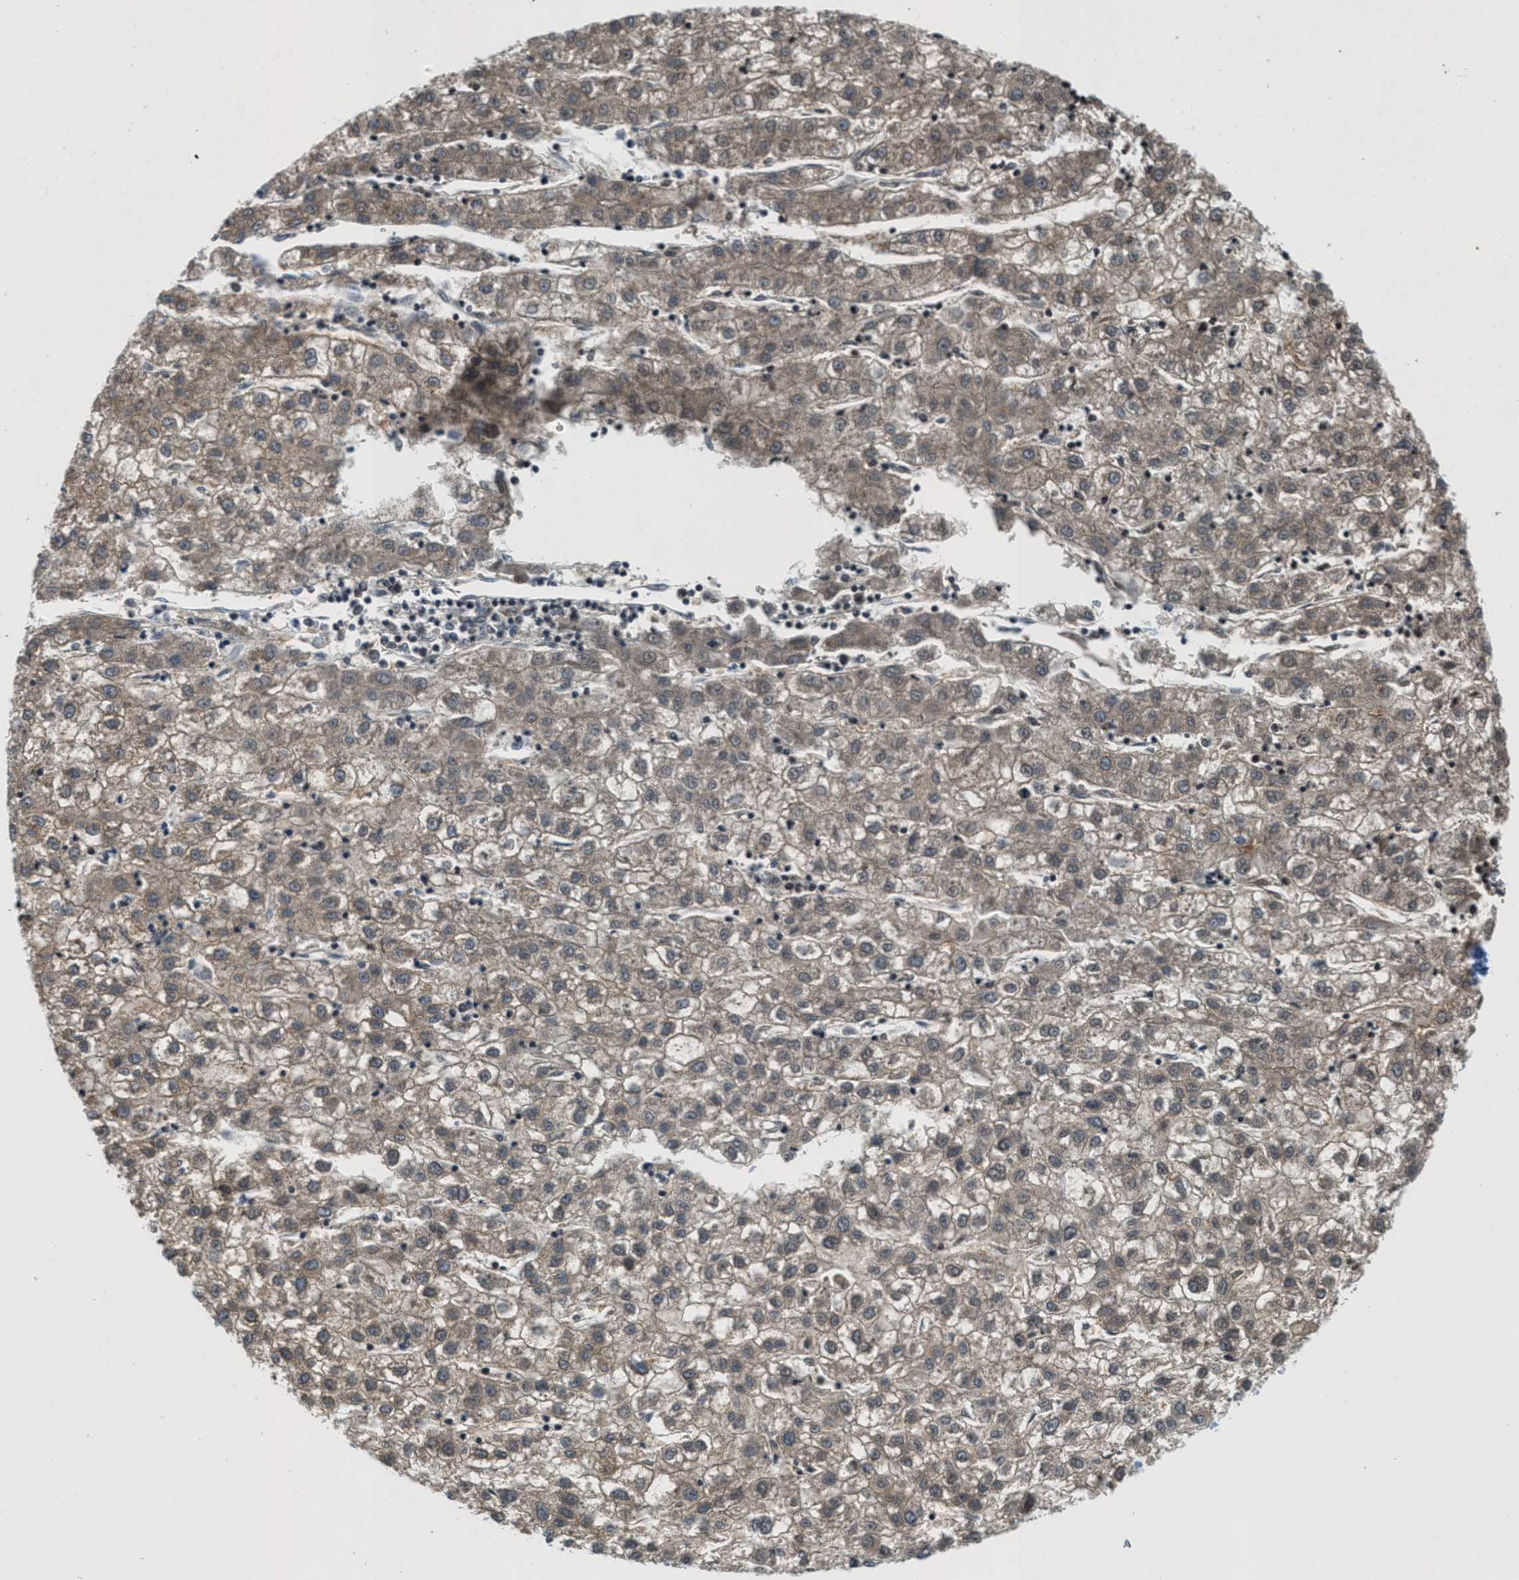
{"staining": {"intensity": "moderate", "quantity": ">75%", "location": "cytoplasmic/membranous"}, "tissue": "liver cancer", "cell_type": "Tumor cells", "image_type": "cancer", "snomed": [{"axis": "morphology", "description": "Carcinoma, Hepatocellular, NOS"}, {"axis": "topography", "description": "Liver"}], "caption": "Liver cancer tissue shows moderate cytoplasmic/membranous positivity in about >75% of tumor cells, visualized by immunohistochemistry.", "gene": "HS3ST2", "patient": {"sex": "male", "age": 72}}